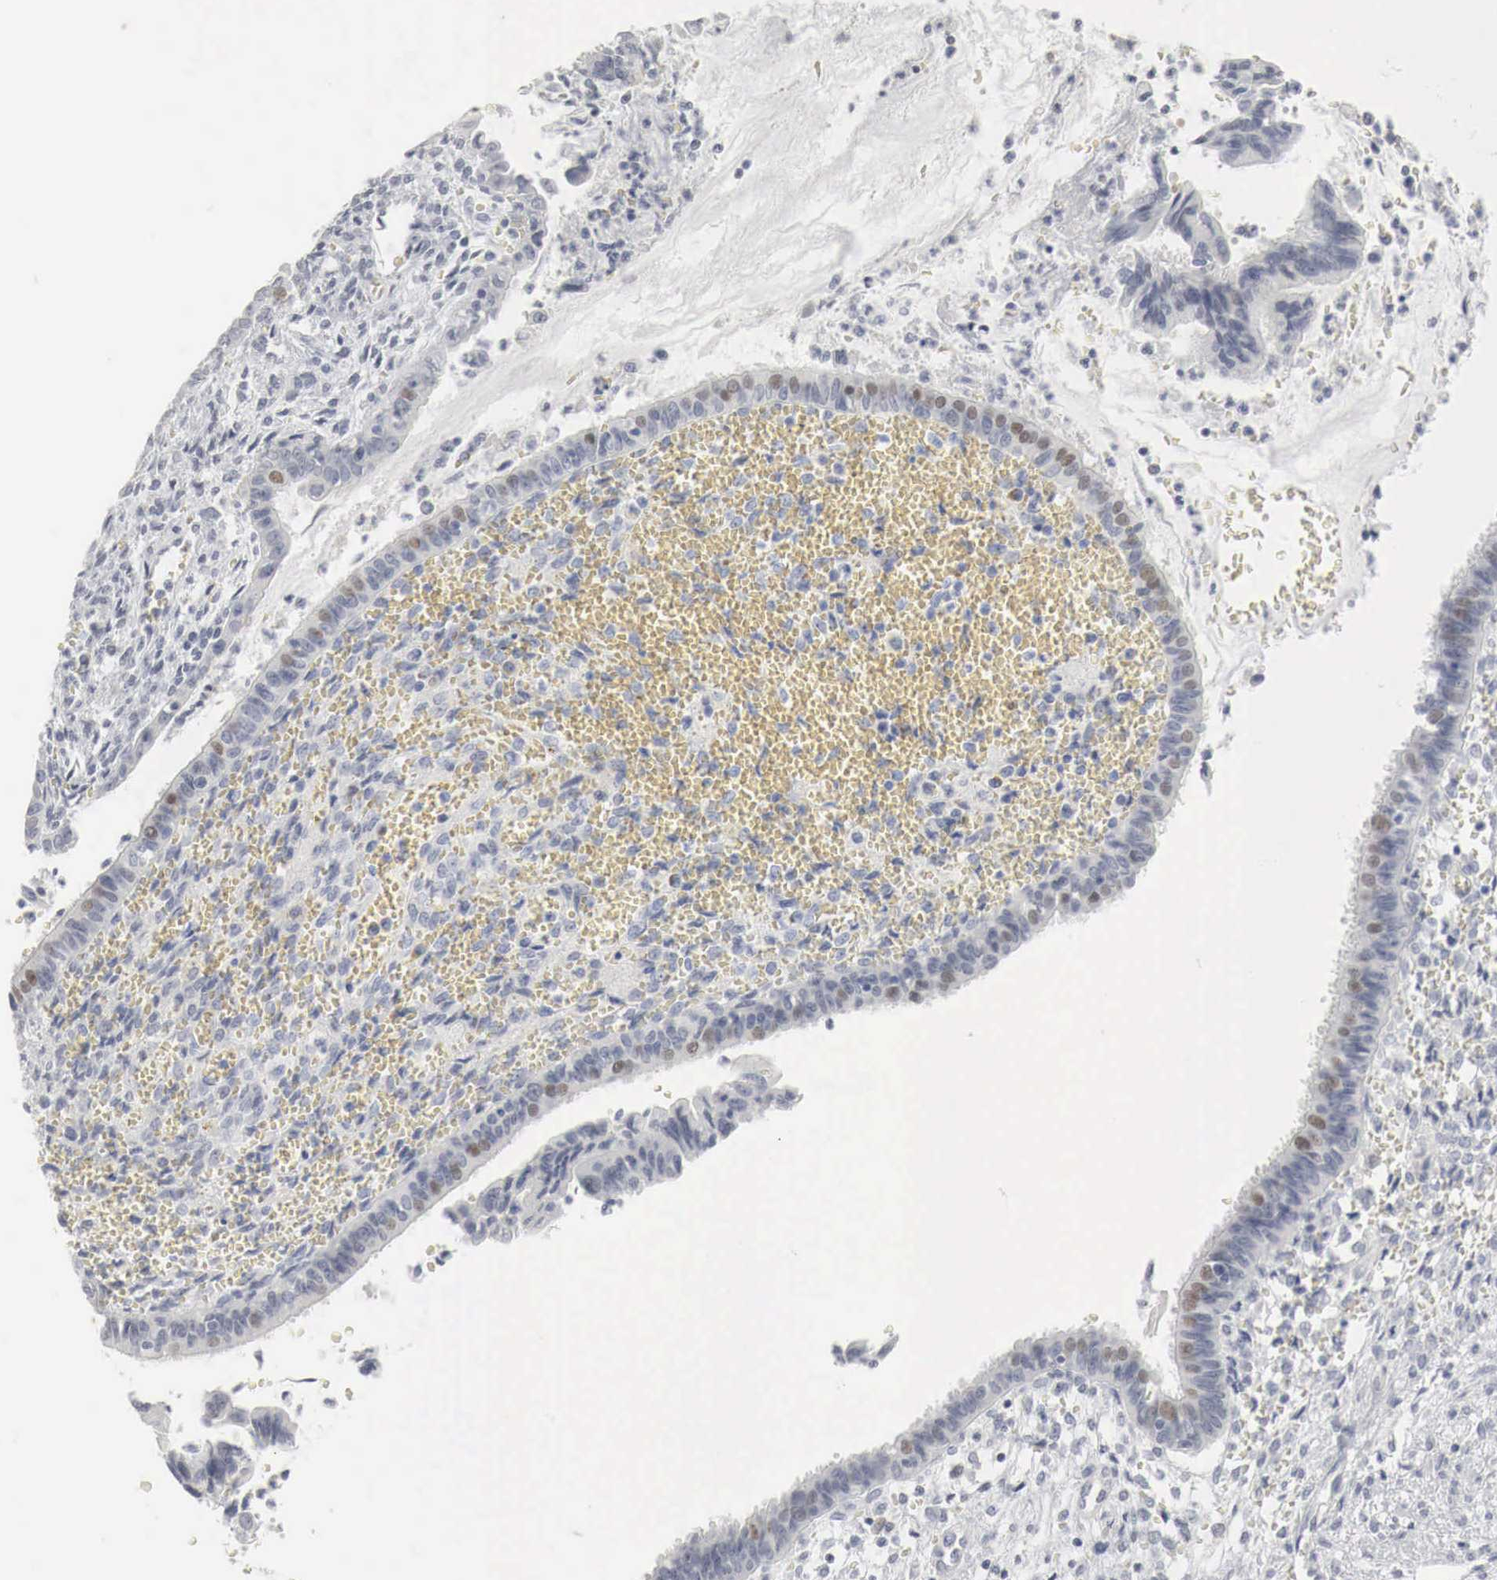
{"staining": {"intensity": "weak", "quantity": "<25%", "location": "nuclear"}, "tissue": "cervical cancer", "cell_type": "Tumor cells", "image_type": "cancer", "snomed": [{"axis": "morphology", "description": "Normal tissue, NOS"}, {"axis": "morphology", "description": "Adenocarcinoma, NOS"}, {"axis": "topography", "description": "Cervix"}], "caption": "The image demonstrates no staining of tumor cells in cervical cancer (adenocarcinoma).", "gene": "TP63", "patient": {"sex": "female", "age": 34}}